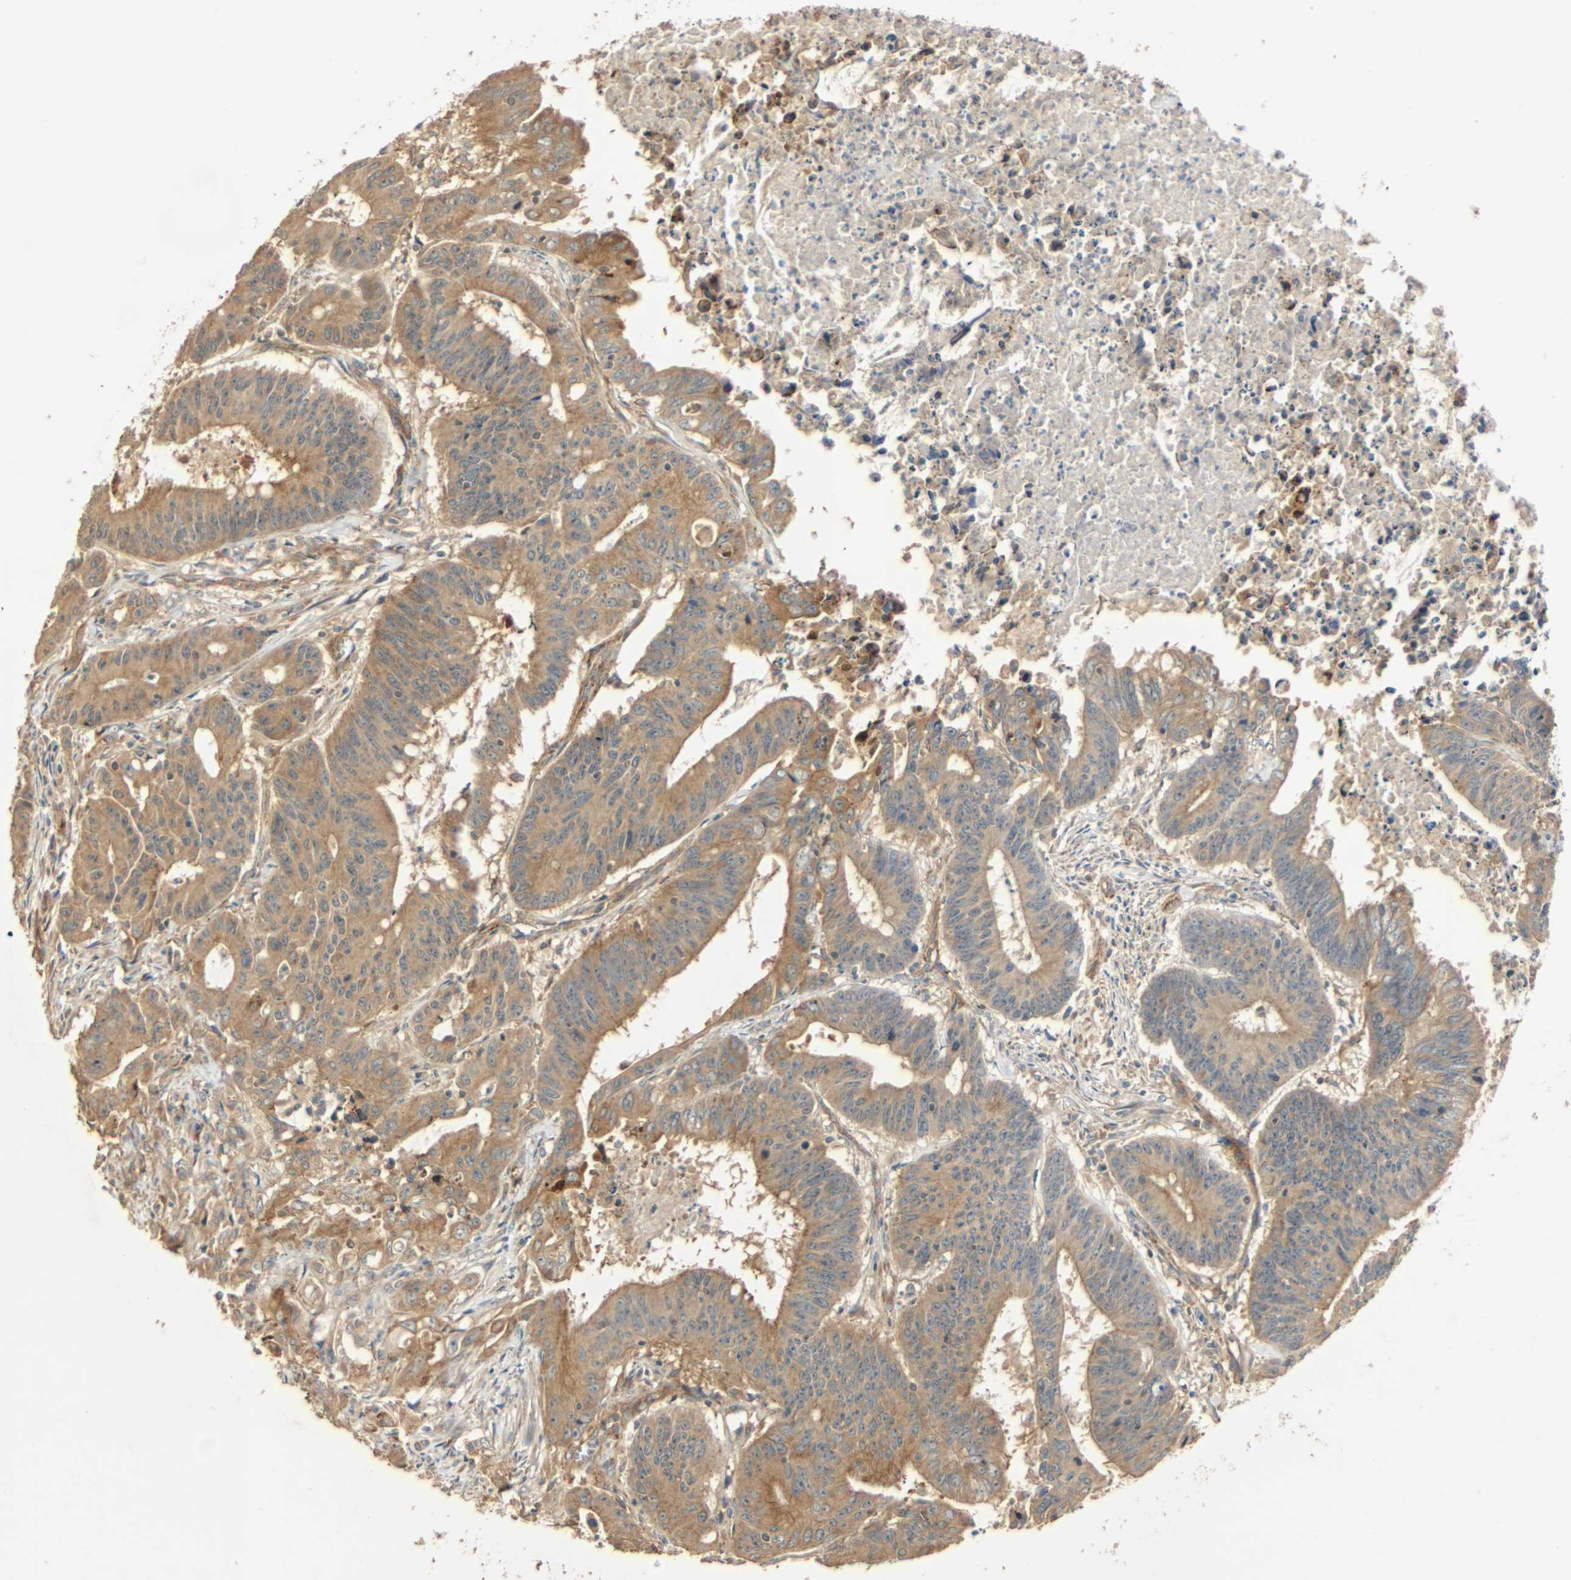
{"staining": {"intensity": "moderate", "quantity": ">75%", "location": "cytoplasmic/membranous"}, "tissue": "colorectal cancer", "cell_type": "Tumor cells", "image_type": "cancer", "snomed": [{"axis": "morphology", "description": "Adenocarcinoma, NOS"}, {"axis": "topography", "description": "Colon"}], "caption": "Protein analysis of colorectal adenocarcinoma tissue displays moderate cytoplasmic/membranous positivity in about >75% of tumor cells. Immunohistochemistry stains the protein in brown and the nuclei are stained blue.", "gene": "GALK1", "patient": {"sex": "male", "age": 45}}